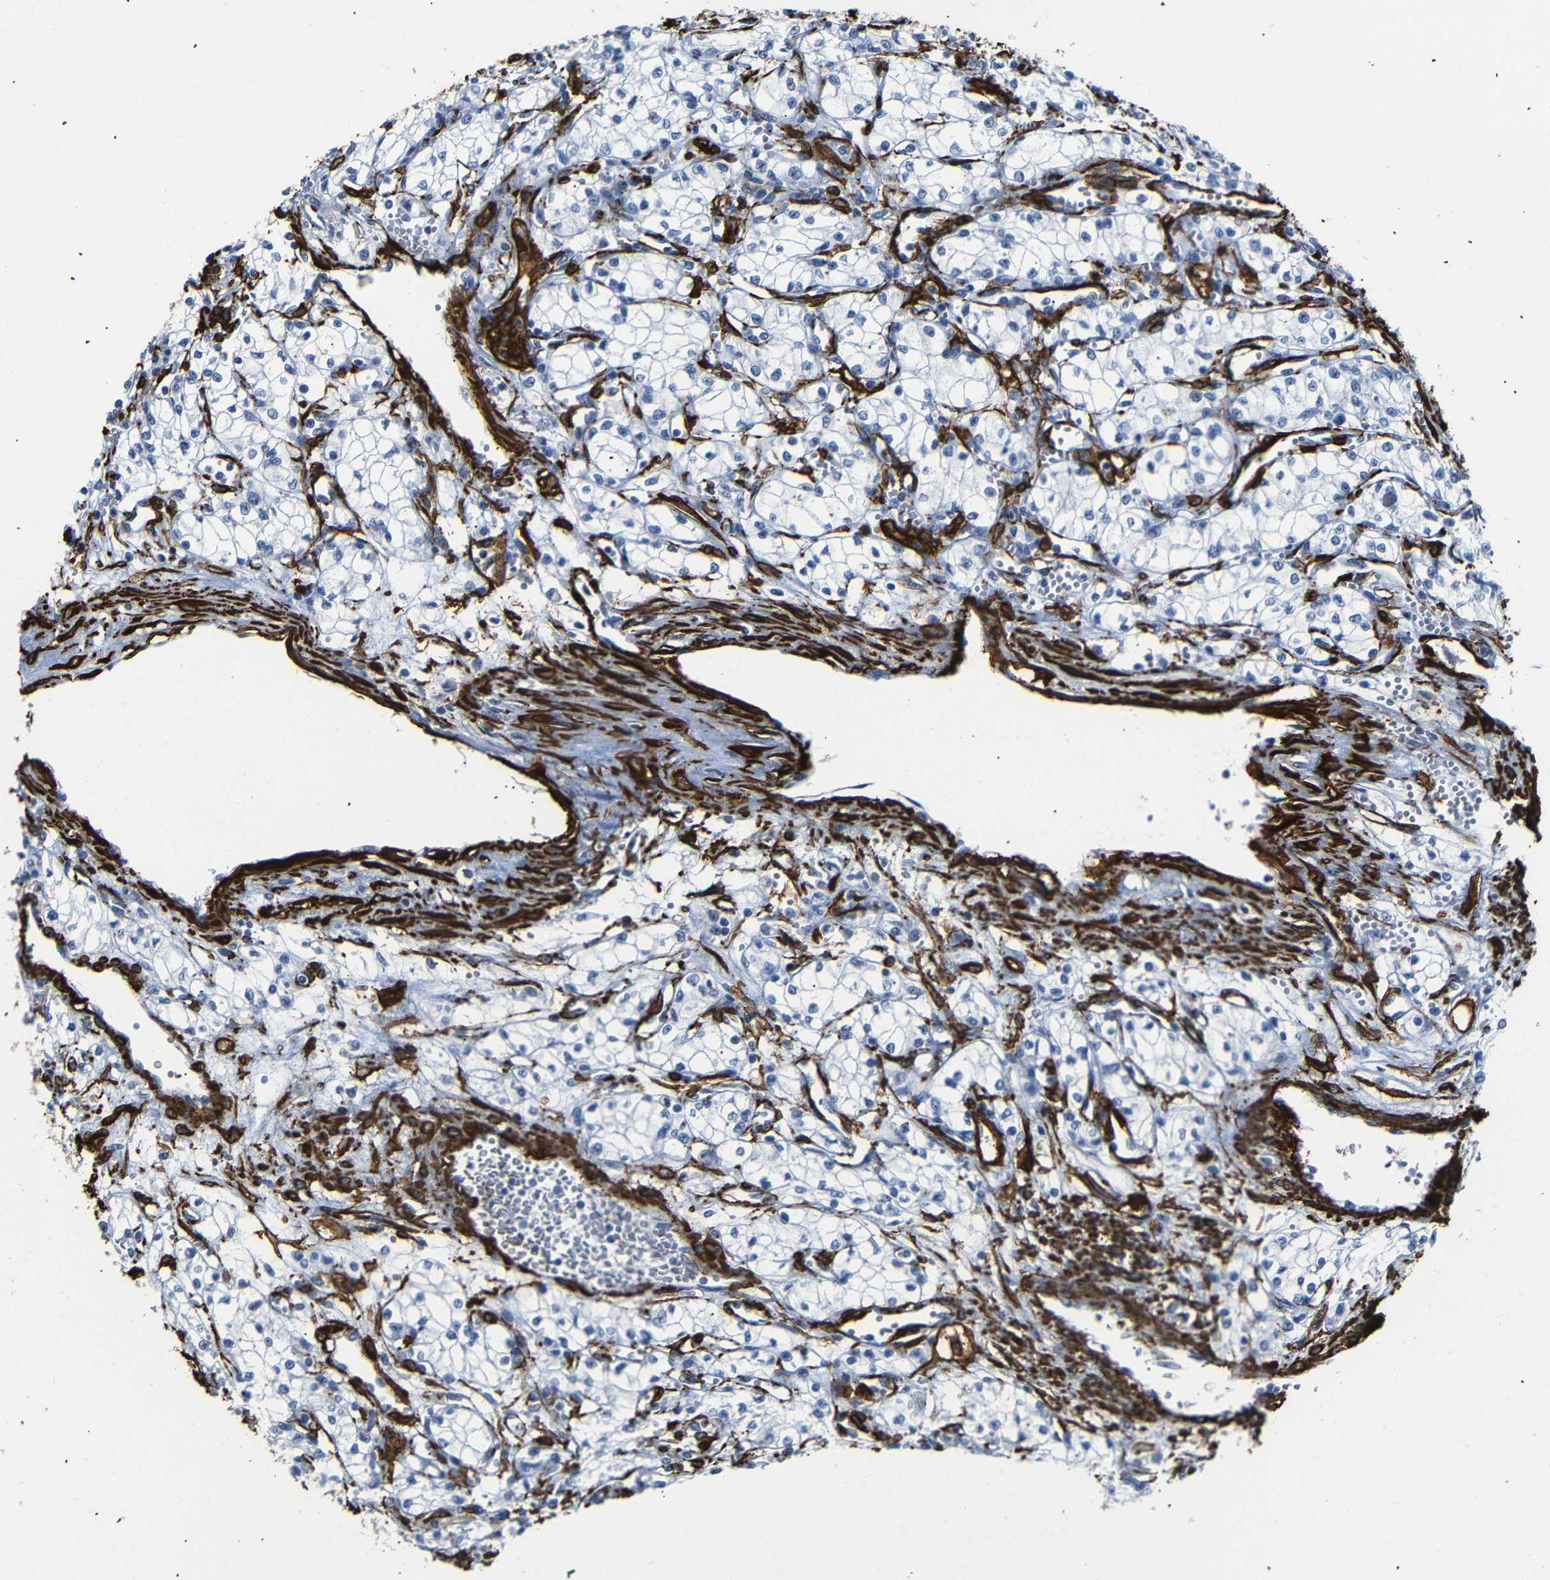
{"staining": {"intensity": "negative", "quantity": "none", "location": "none"}, "tissue": "renal cancer", "cell_type": "Tumor cells", "image_type": "cancer", "snomed": [{"axis": "morphology", "description": "Normal tissue, NOS"}, {"axis": "morphology", "description": "Adenocarcinoma, NOS"}, {"axis": "topography", "description": "Kidney"}], "caption": "A histopathology image of adenocarcinoma (renal) stained for a protein displays no brown staining in tumor cells.", "gene": "ACTA2", "patient": {"sex": "male", "age": 59}}